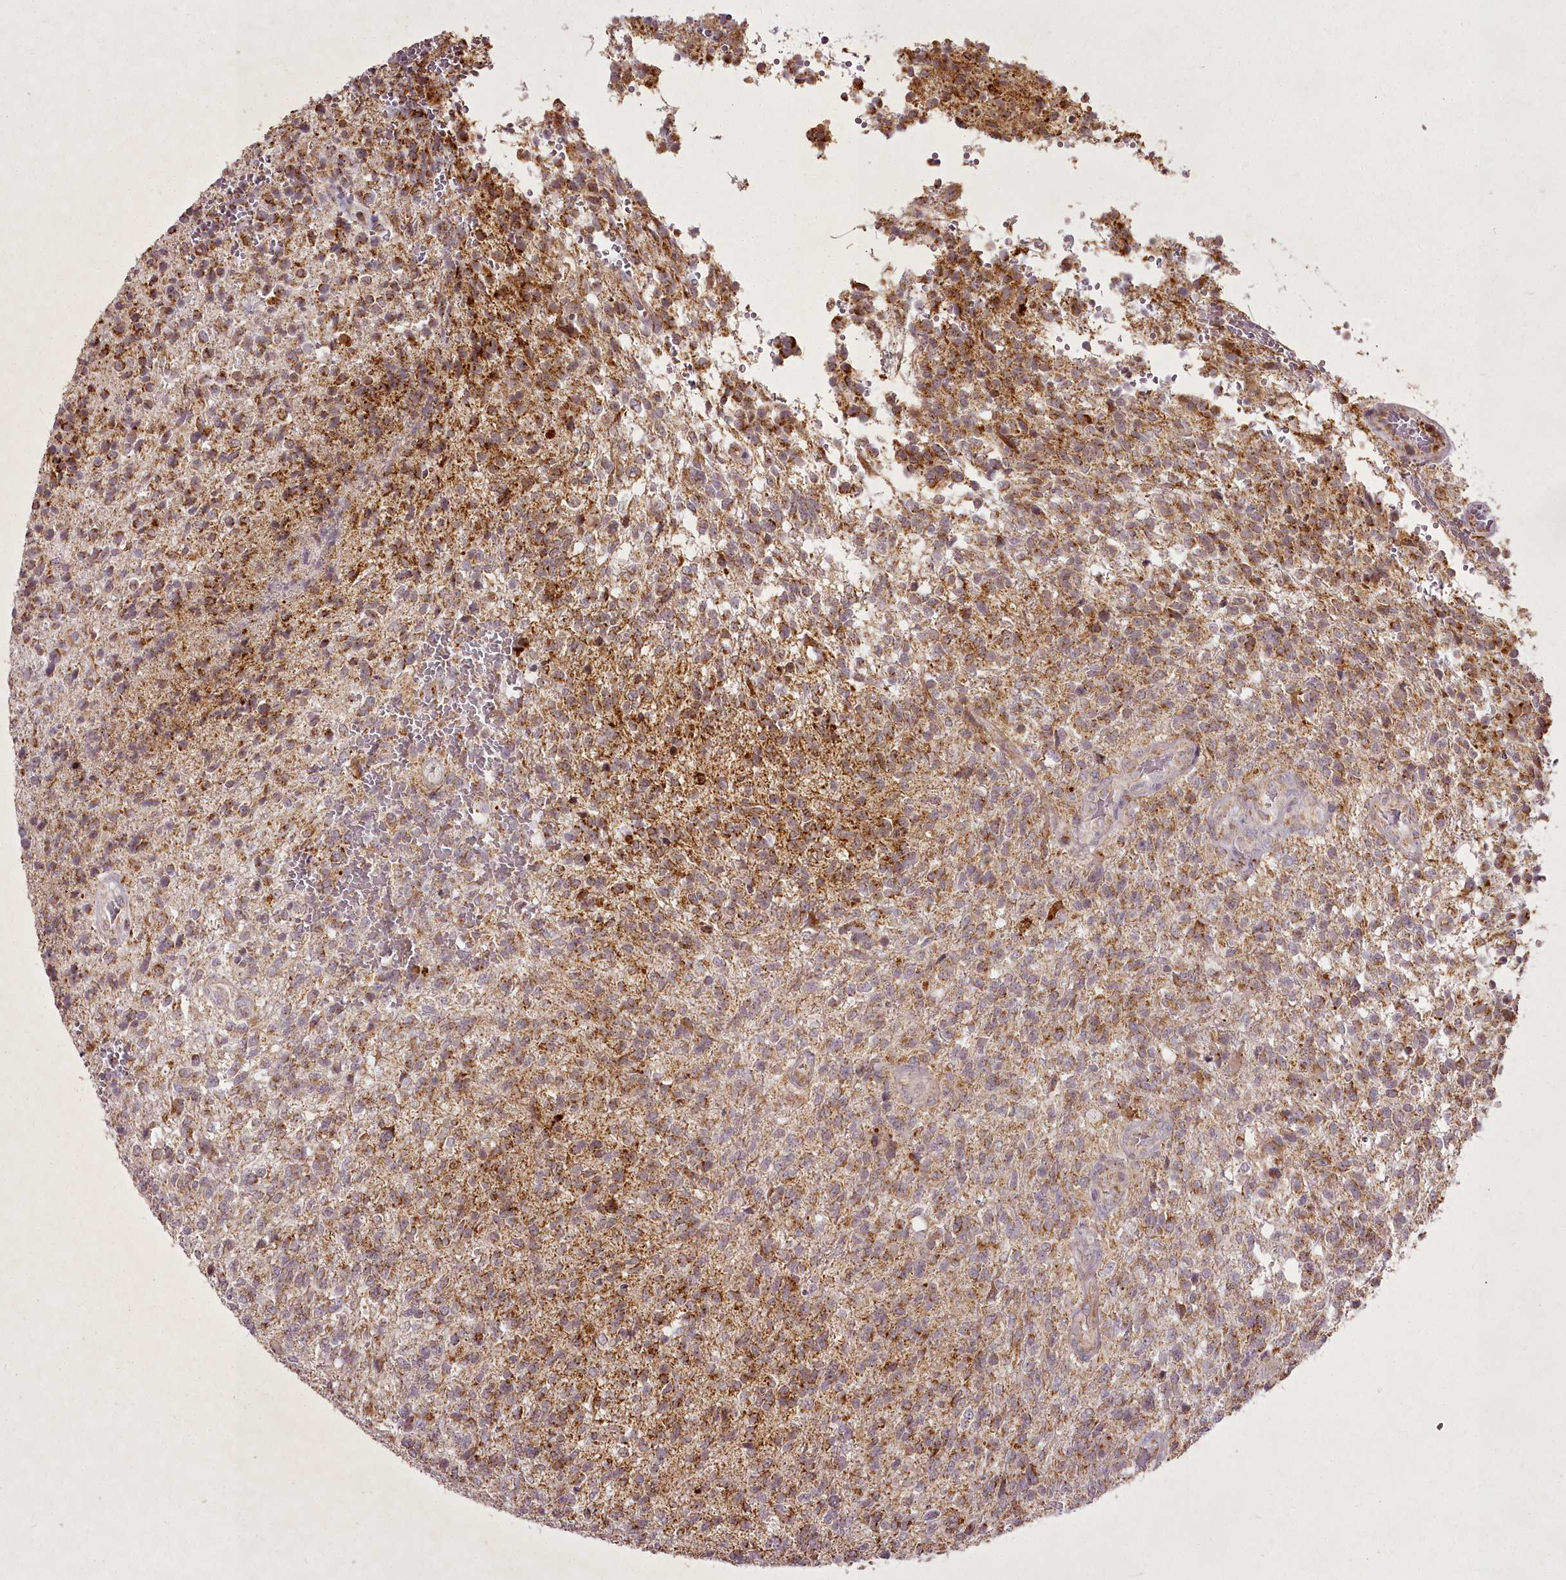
{"staining": {"intensity": "moderate", "quantity": ">75%", "location": "cytoplasmic/membranous"}, "tissue": "glioma", "cell_type": "Tumor cells", "image_type": "cancer", "snomed": [{"axis": "morphology", "description": "Glioma, malignant, High grade"}, {"axis": "topography", "description": "Brain"}], "caption": "A brown stain highlights moderate cytoplasmic/membranous expression of a protein in human glioma tumor cells.", "gene": "CHCHD2", "patient": {"sex": "male", "age": 56}}